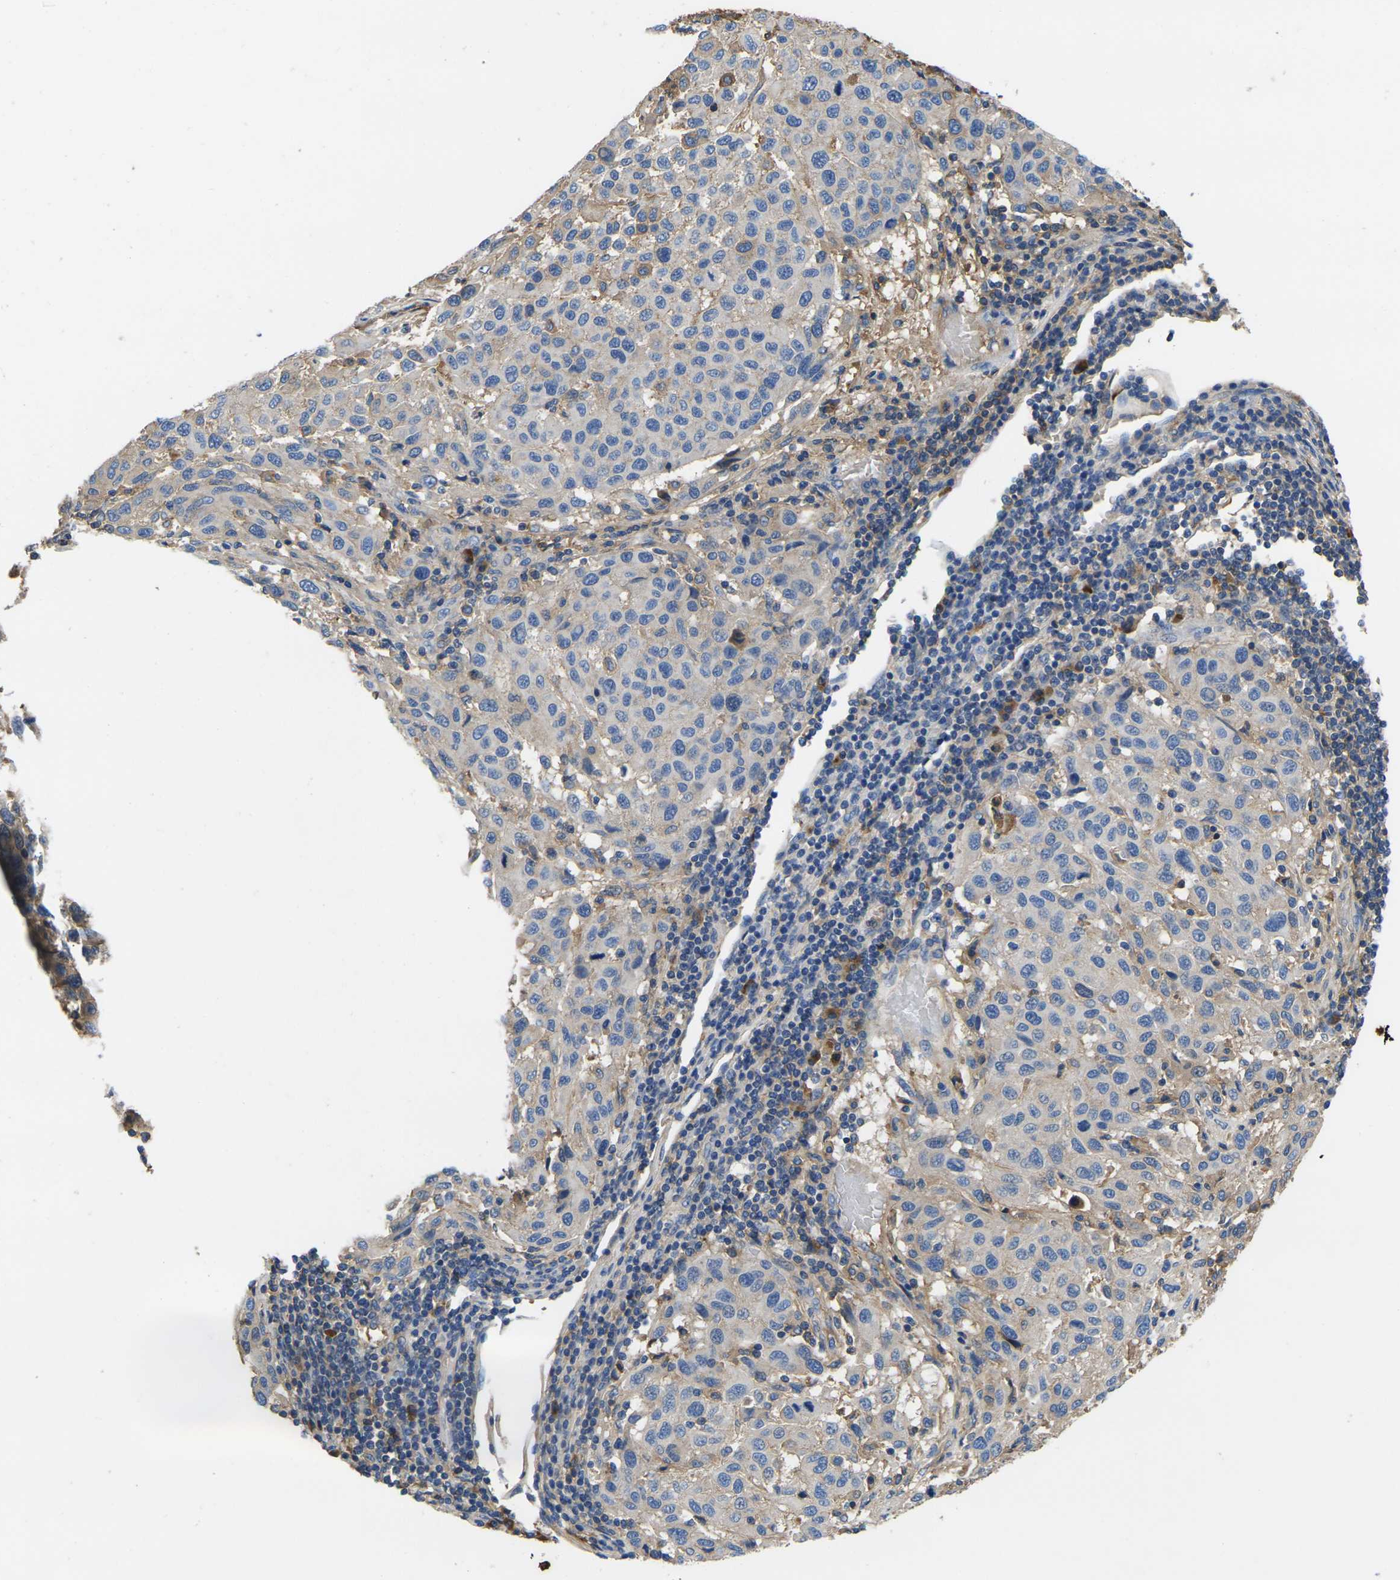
{"staining": {"intensity": "negative", "quantity": "none", "location": "none"}, "tissue": "melanoma", "cell_type": "Tumor cells", "image_type": "cancer", "snomed": [{"axis": "morphology", "description": "Malignant melanoma, Metastatic site"}, {"axis": "topography", "description": "Lymph node"}], "caption": "Immunohistochemistry (IHC) image of melanoma stained for a protein (brown), which displays no positivity in tumor cells.", "gene": "GREM2", "patient": {"sex": "male", "age": 61}}